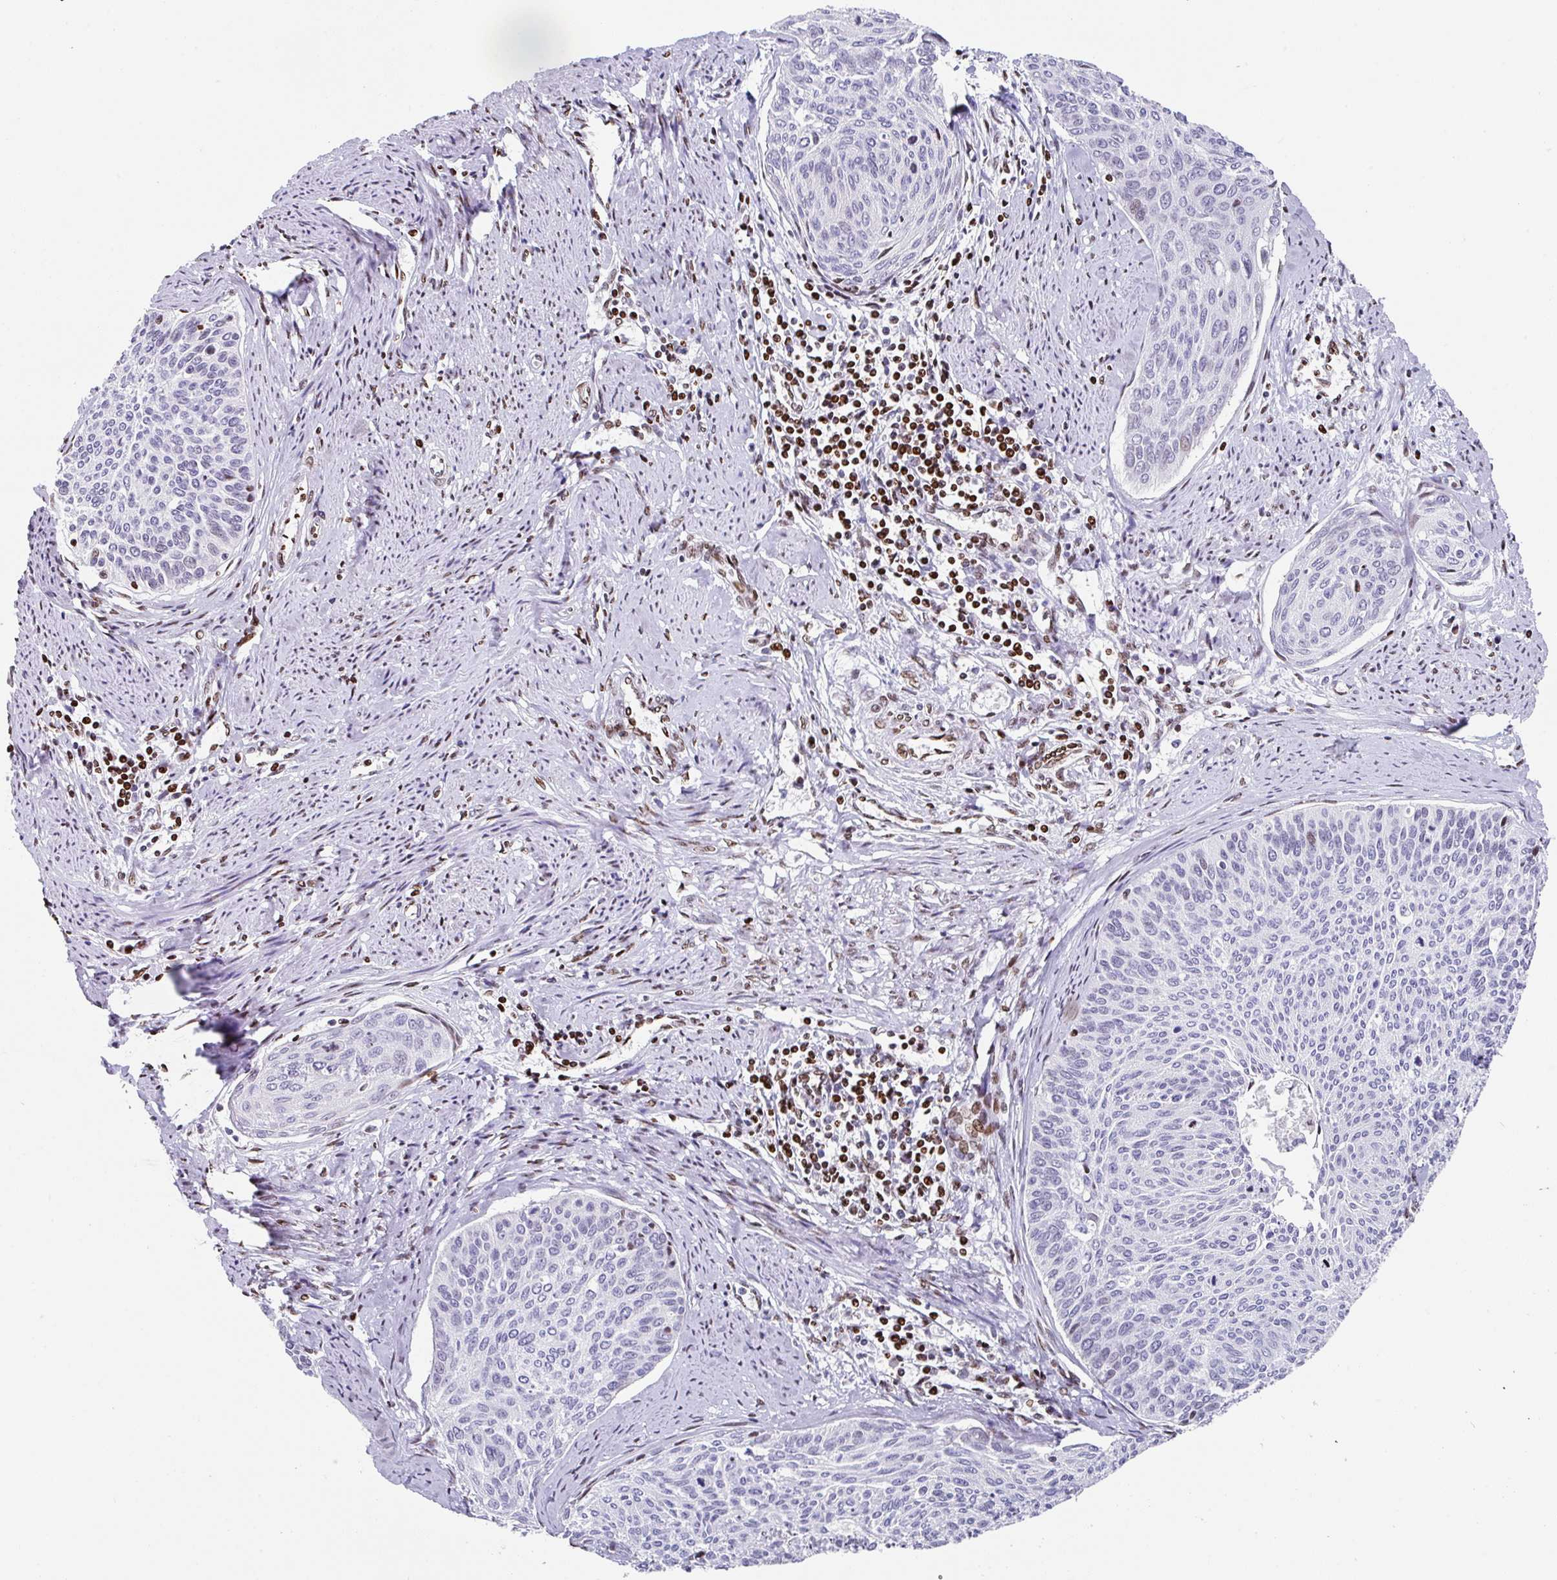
{"staining": {"intensity": "moderate", "quantity": "<25%", "location": "nuclear"}, "tissue": "cervical cancer", "cell_type": "Tumor cells", "image_type": "cancer", "snomed": [{"axis": "morphology", "description": "Squamous cell carcinoma, NOS"}, {"axis": "topography", "description": "Cervix"}], "caption": "Protein staining shows moderate nuclear expression in about <25% of tumor cells in cervical squamous cell carcinoma.", "gene": "TCF3", "patient": {"sex": "female", "age": 55}}